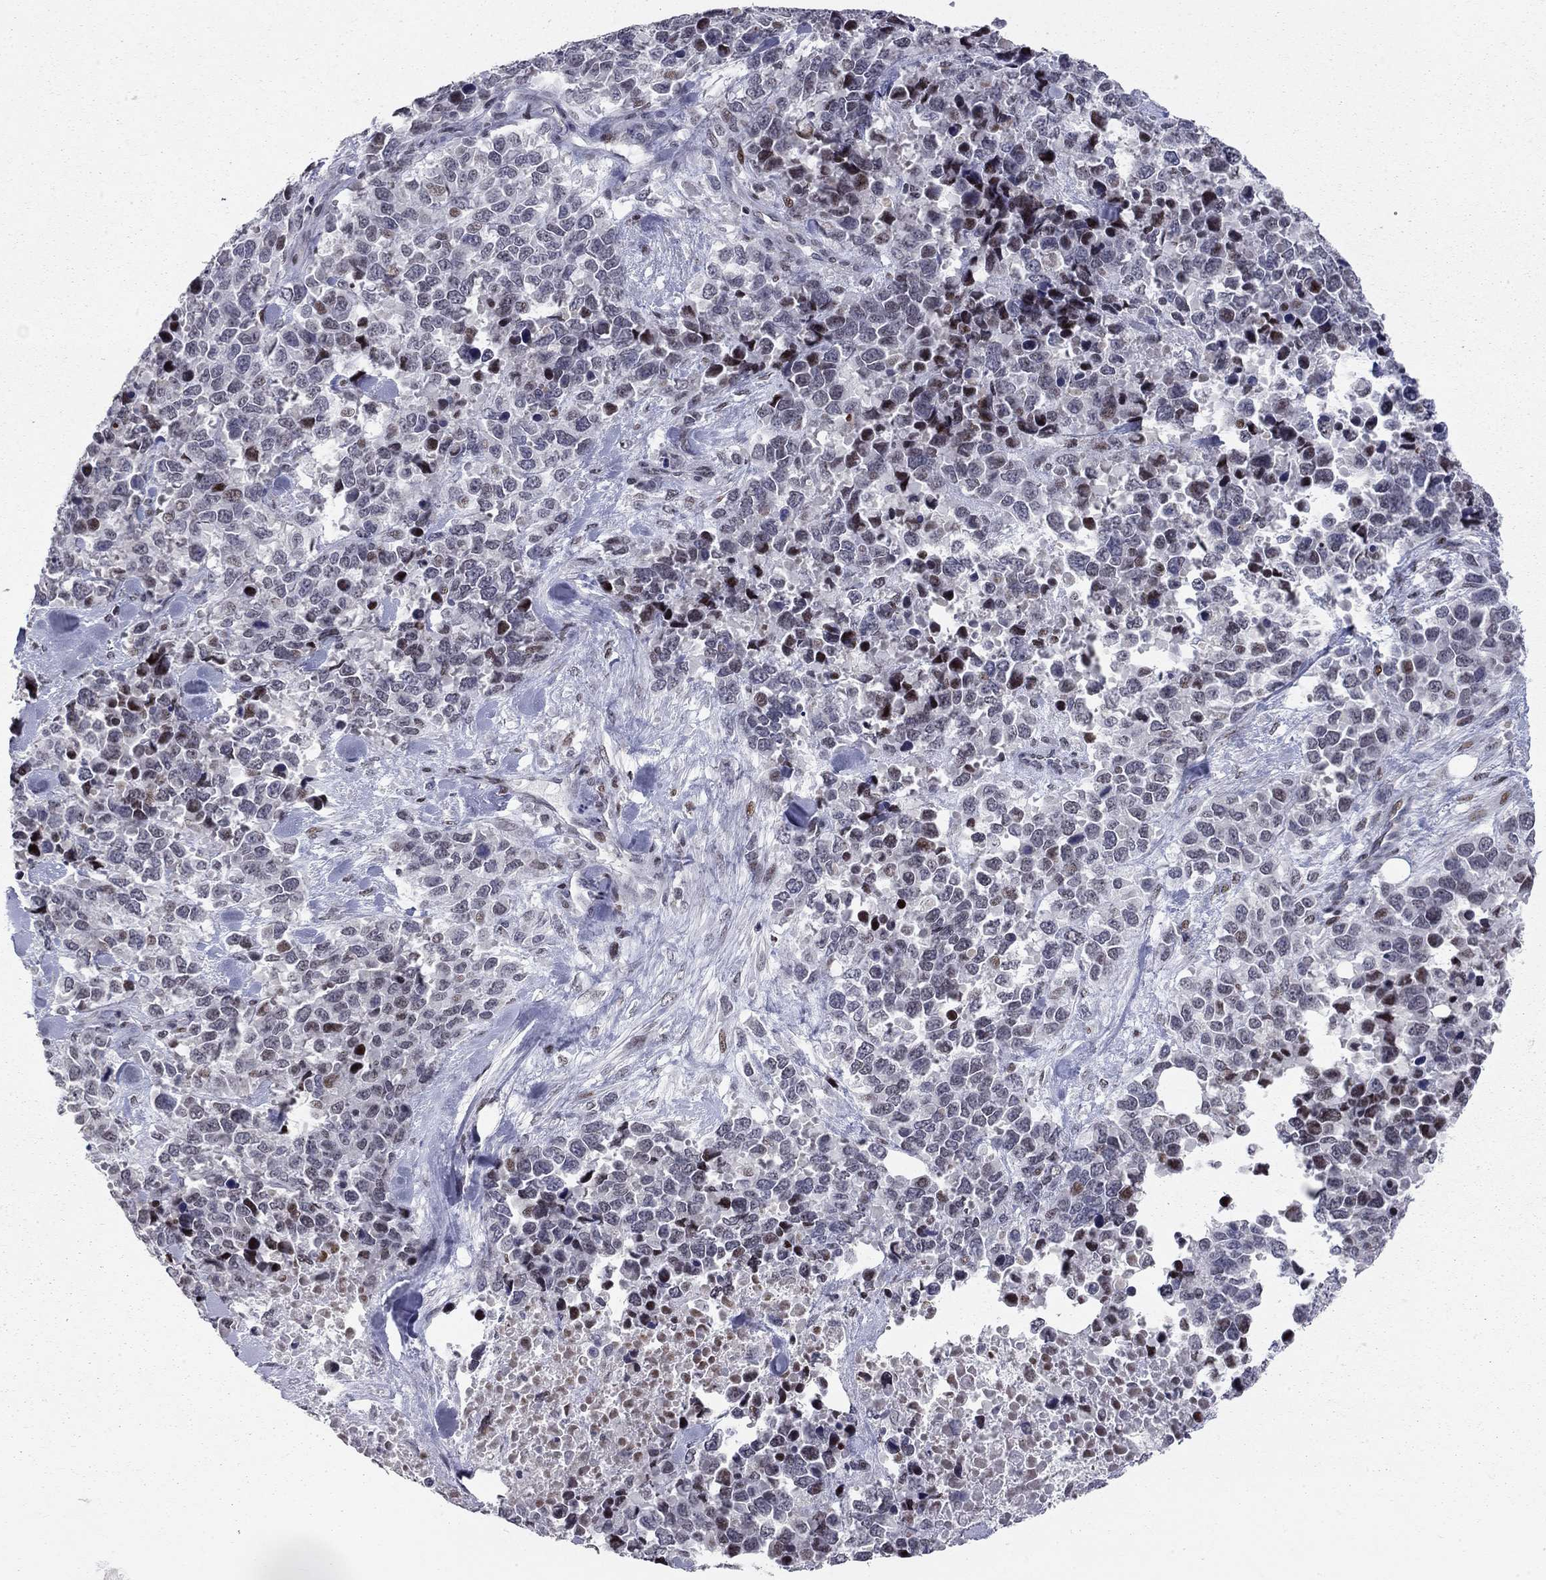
{"staining": {"intensity": "negative", "quantity": "none", "location": "none"}, "tissue": "melanoma", "cell_type": "Tumor cells", "image_type": "cancer", "snomed": [{"axis": "morphology", "description": "Malignant melanoma, Metastatic site"}, {"axis": "topography", "description": "Skin"}], "caption": "Melanoma was stained to show a protein in brown. There is no significant staining in tumor cells. The staining was performed using DAB to visualize the protein expression in brown, while the nuclei were stained in blue with hematoxylin (Magnification: 20x).", "gene": "HDAC3", "patient": {"sex": "male", "age": 84}}